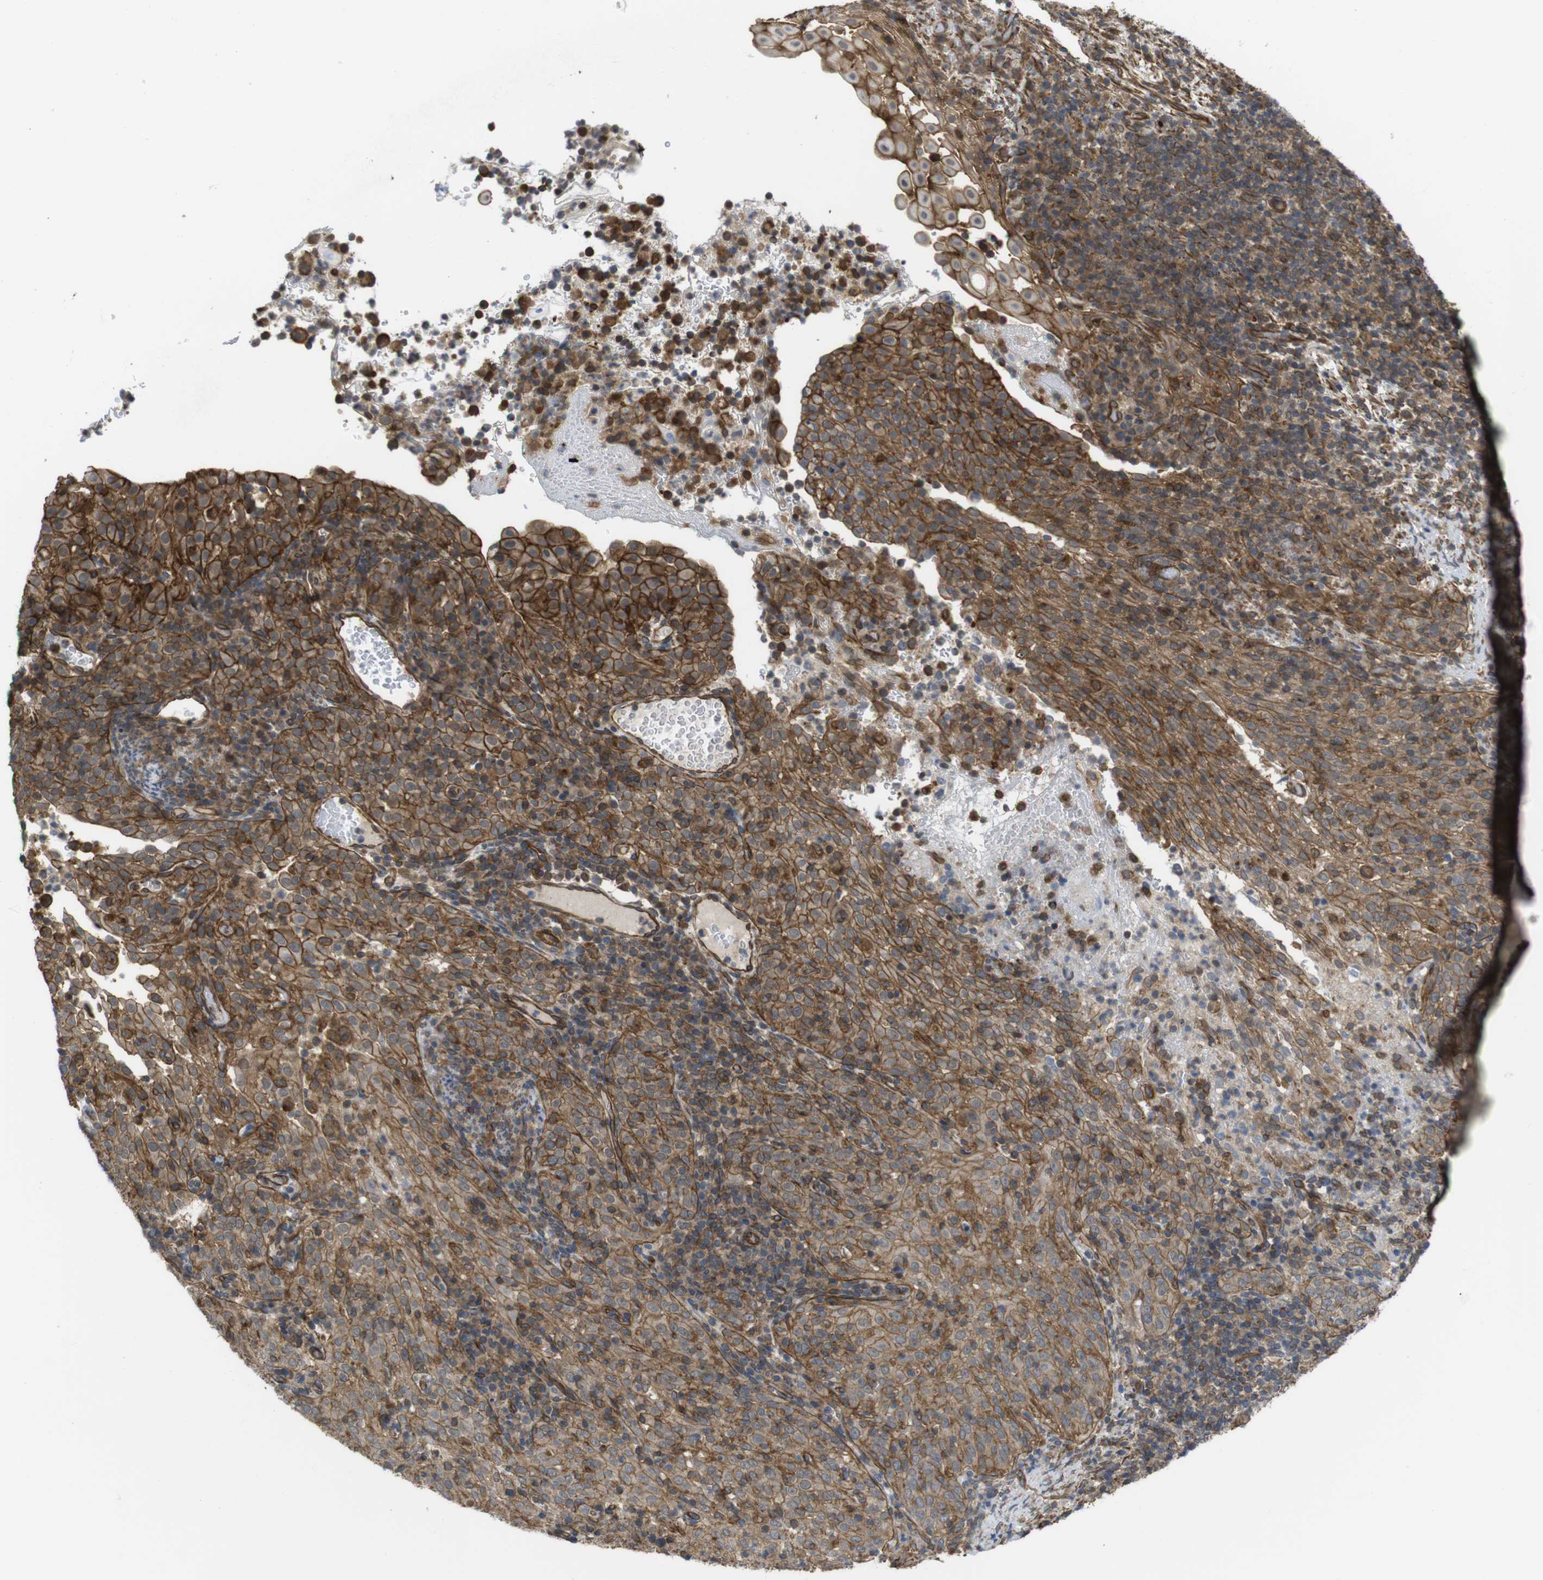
{"staining": {"intensity": "moderate", "quantity": ">75%", "location": "cytoplasmic/membranous"}, "tissue": "cervical cancer", "cell_type": "Tumor cells", "image_type": "cancer", "snomed": [{"axis": "morphology", "description": "Squamous cell carcinoma, NOS"}, {"axis": "topography", "description": "Cervix"}], "caption": "Protein expression analysis of human squamous cell carcinoma (cervical) reveals moderate cytoplasmic/membranous expression in about >75% of tumor cells.", "gene": "ZDHHC5", "patient": {"sex": "female", "age": 51}}